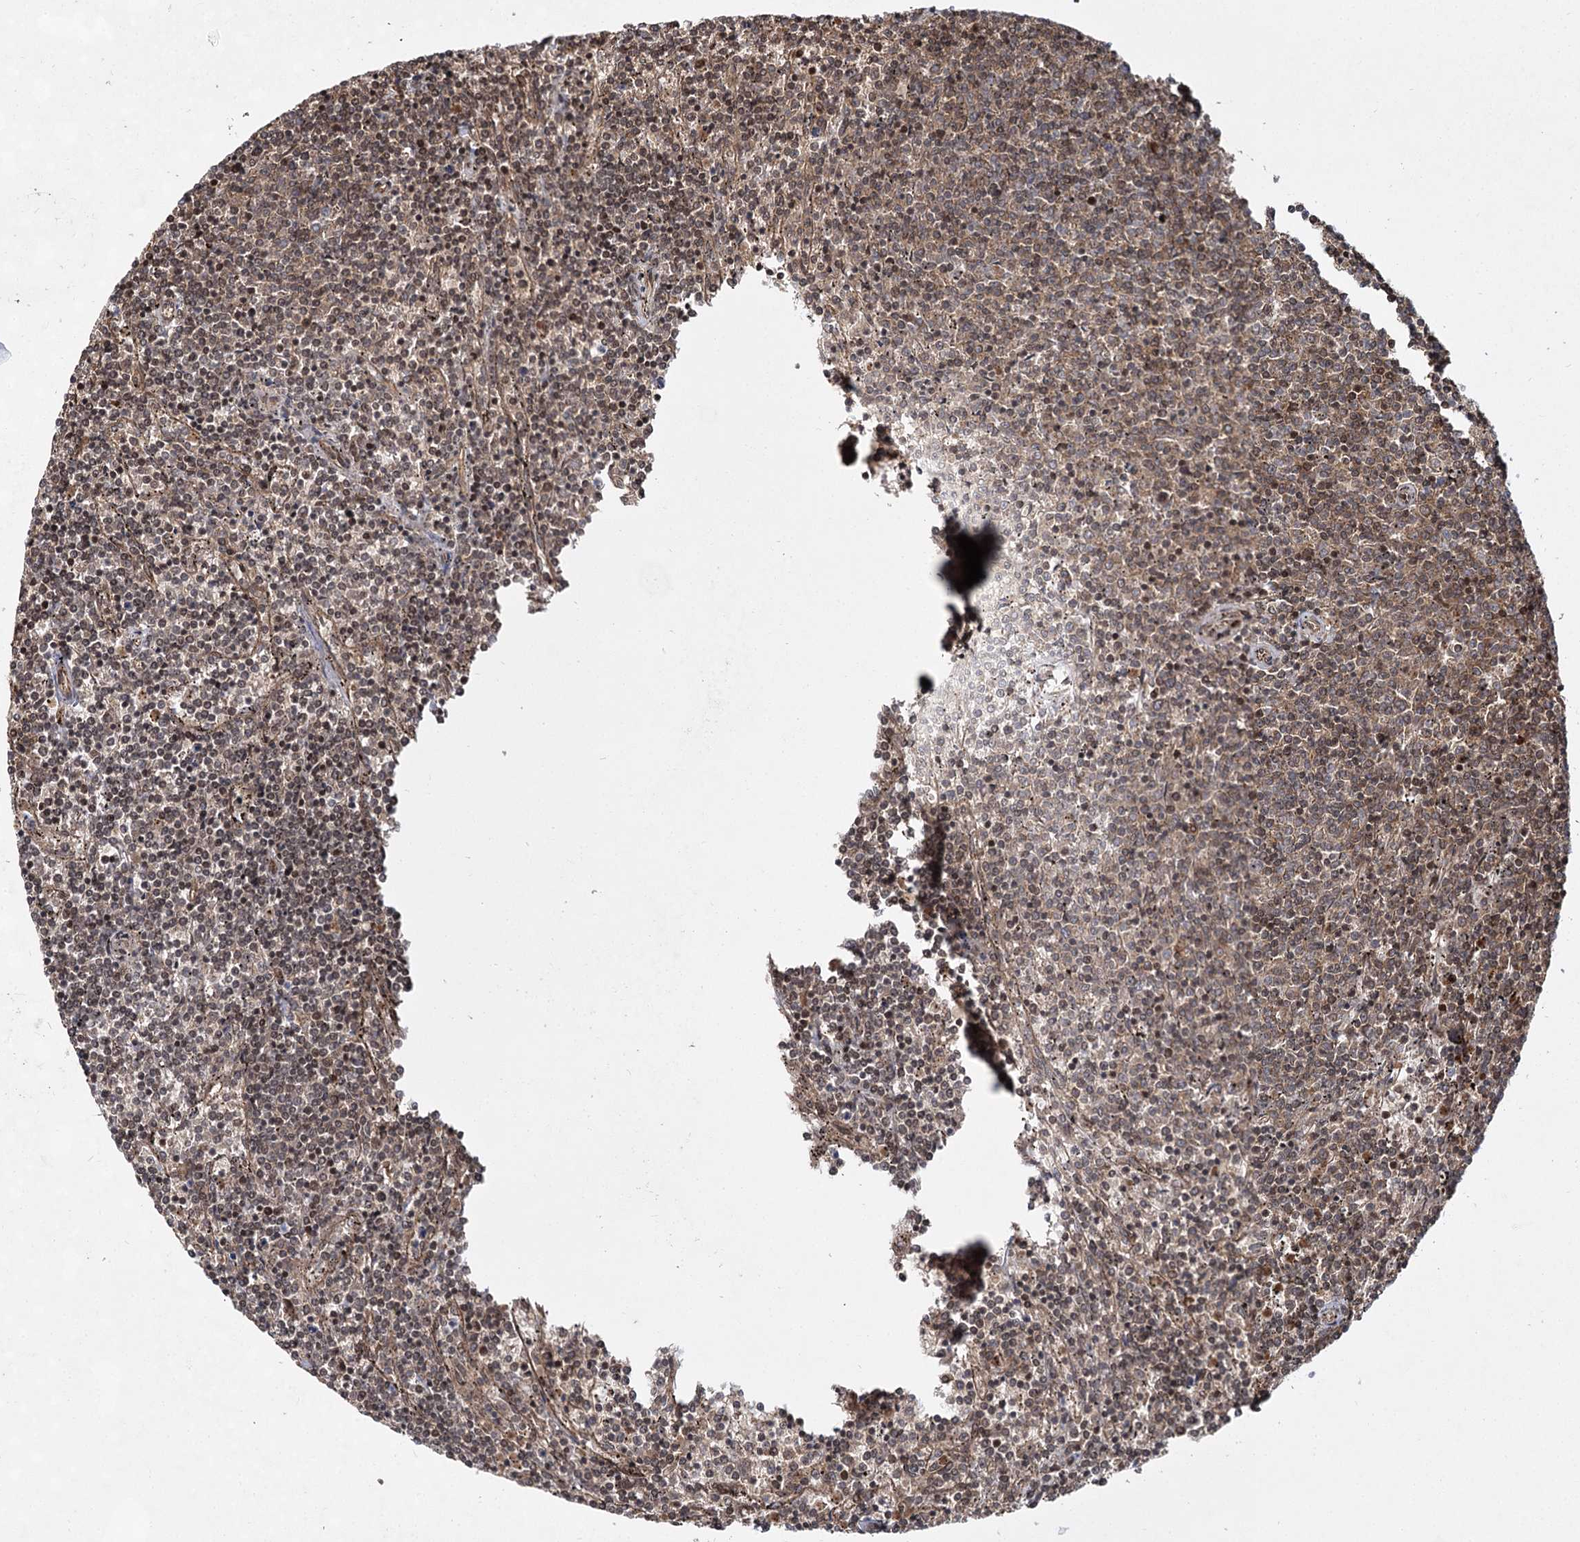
{"staining": {"intensity": "weak", "quantity": "25%-75%", "location": "cytoplasmic/membranous"}, "tissue": "lymphoma", "cell_type": "Tumor cells", "image_type": "cancer", "snomed": [{"axis": "morphology", "description": "Malignant lymphoma, non-Hodgkin's type, Low grade"}, {"axis": "topography", "description": "Spleen"}], "caption": "Weak cytoplasmic/membranous protein staining is seen in about 25%-75% of tumor cells in lymphoma.", "gene": "IQSEC1", "patient": {"sex": "female", "age": 50}}